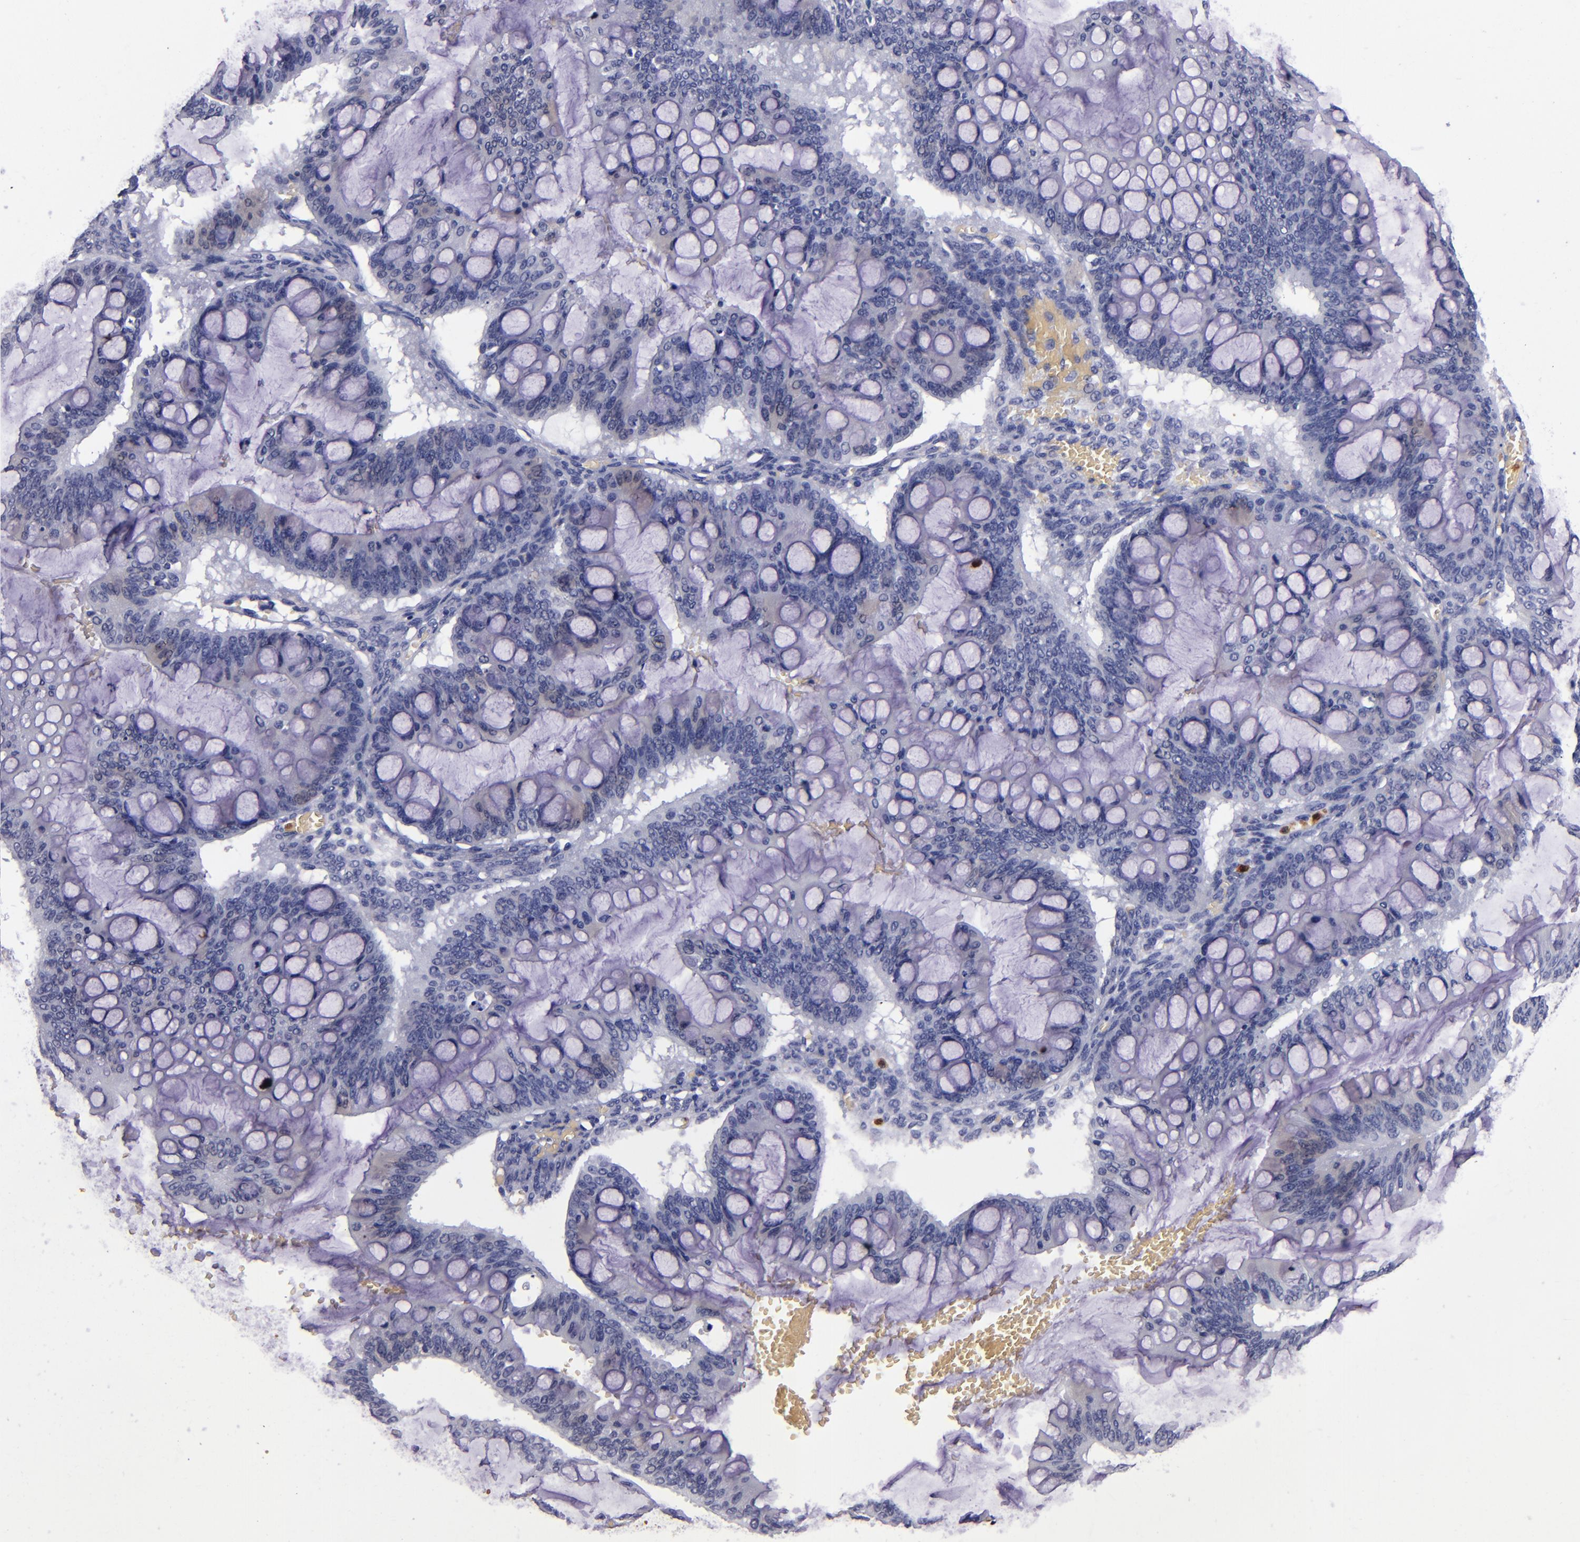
{"staining": {"intensity": "negative", "quantity": "none", "location": "none"}, "tissue": "ovarian cancer", "cell_type": "Tumor cells", "image_type": "cancer", "snomed": [{"axis": "morphology", "description": "Cystadenocarcinoma, mucinous, NOS"}, {"axis": "topography", "description": "Ovary"}], "caption": "DAB immunohistochemical staining of ovarian cancer (mucinous cystadenocarcinoma) shows no significant expression in tumor cells.", "gene": "S100A8", "patient": {"sex": "female", "age": 73}}